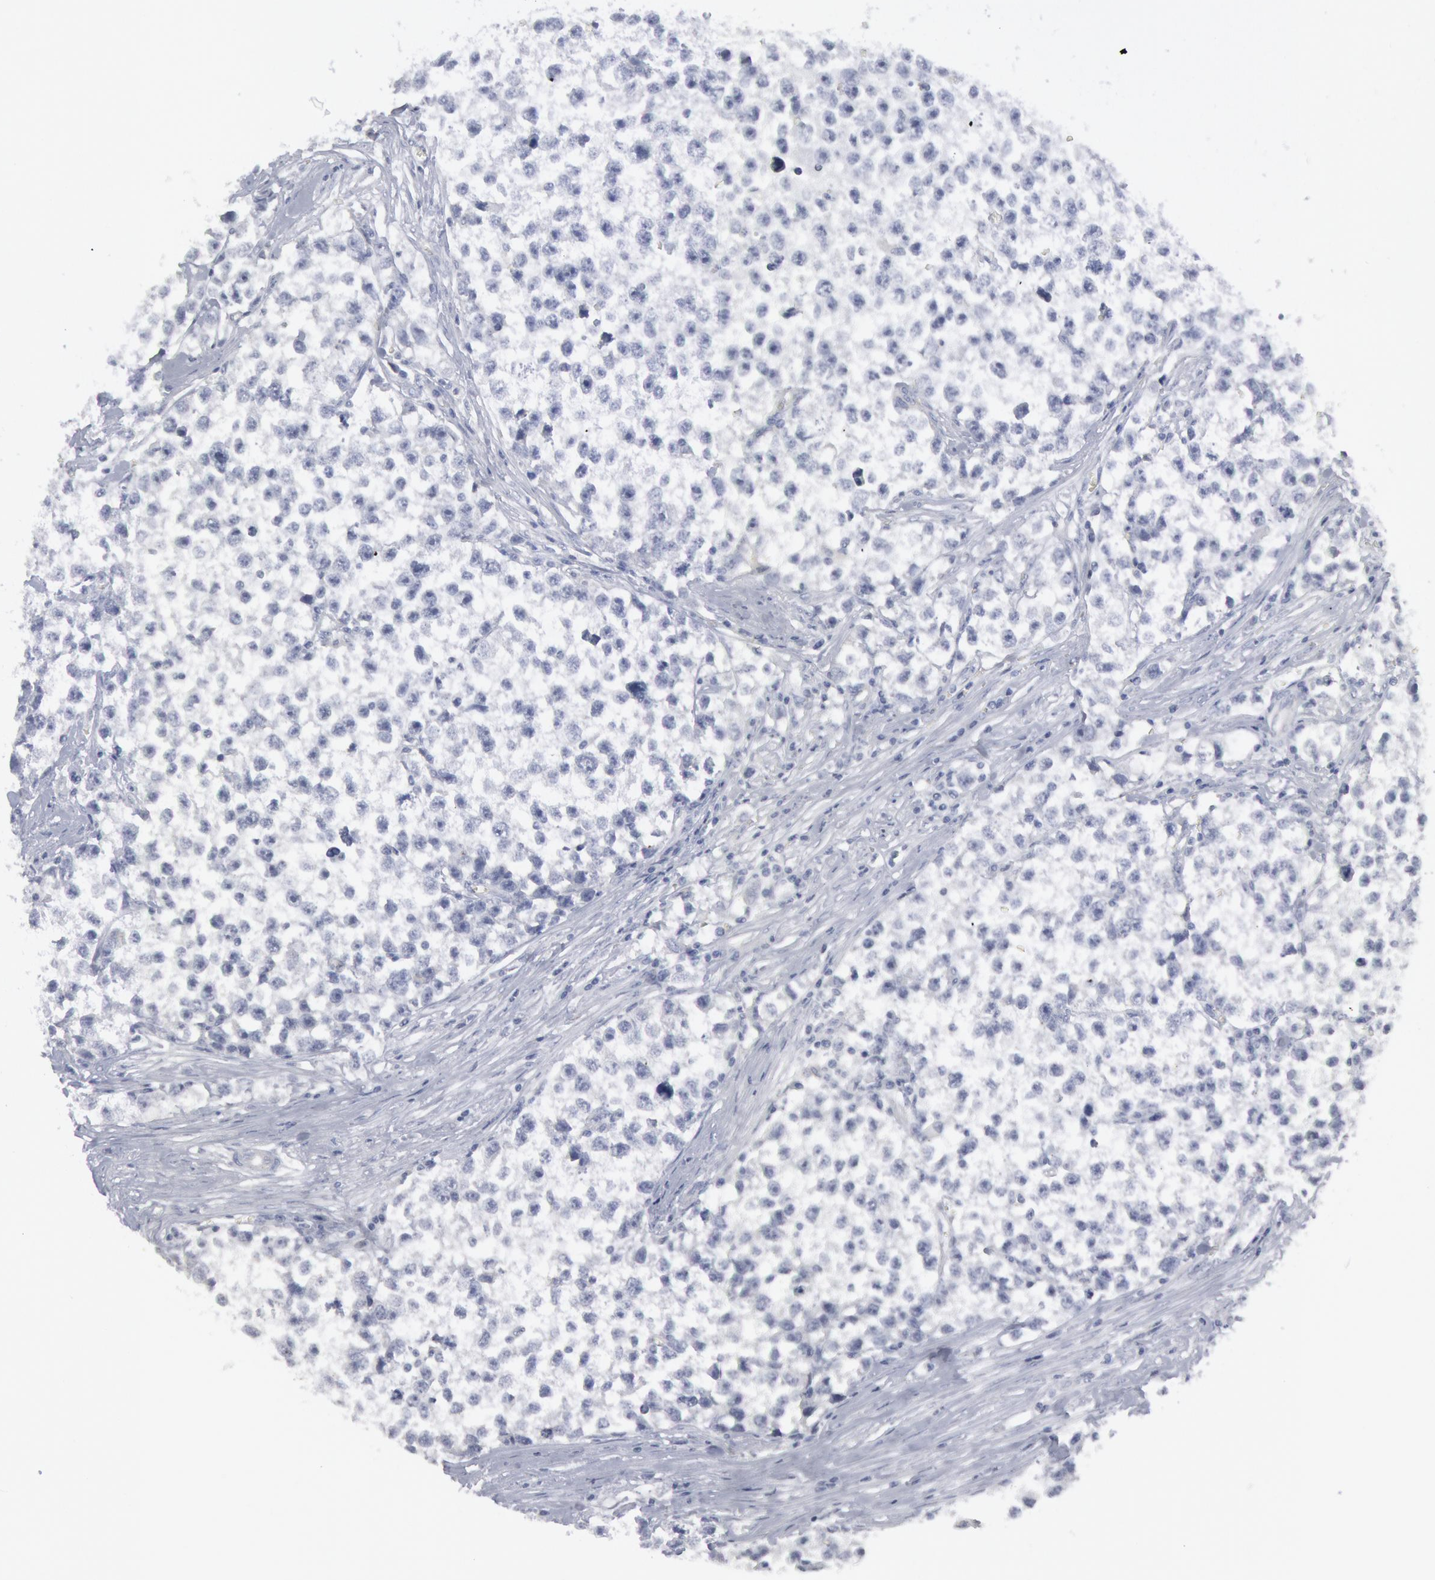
{"staining": {"intensity": "negative", "quantity": "none", "location": "none"}, "tissue": "testis cancer", "cell_type": "Tumor cells", "image_type": "cancer", "snomed": [{"axis": "morphology", "description": "Seminoma, NOS"}, {"axis": "morphology", "description": "Carcinoma, Embryonal, NOS"}, {"axis": "topography", "description": "Testis"}], "caption": "Immunohistochemistry image of testis cancer stained for a protein (brown), which exhibits no positivity in tumor cells.", "gene": "DMC1", "patient": {"sex": "male", "age": 30}}